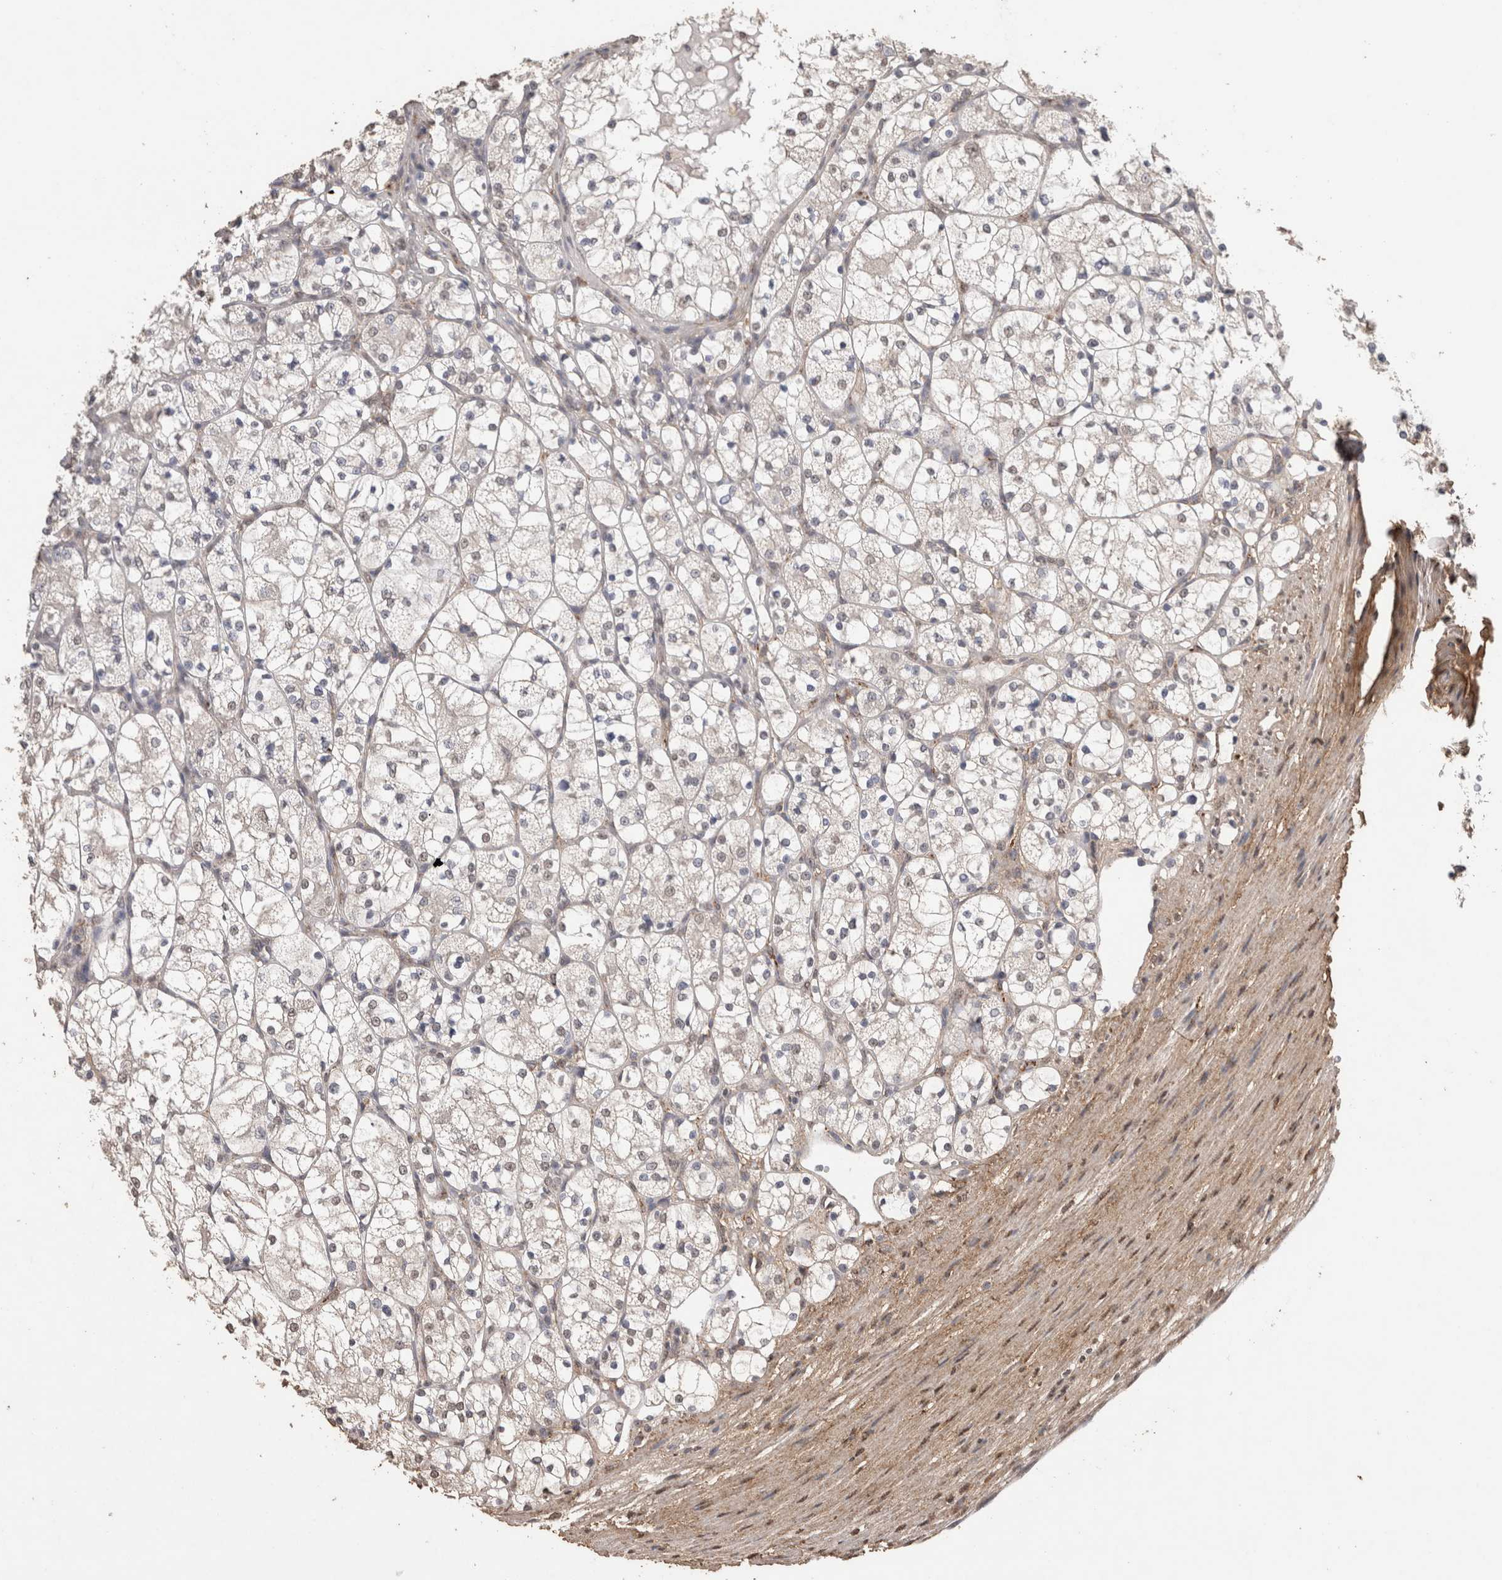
{"staining": {"intensity": "negative", "quantity": "none", "location": "none"}, "tissue": "renal cancer", "cell_type": "Tumor cells", "image_type": "cancer", "snomed": [{"axis": "morphology", "description": "Adenocarcinoma, NOS"}, {"axis": "topography", "description": "Kidney"}], "caption": "Histopathology image shows no protein staining in tumor cells of adenocarcinoma (renal) tissue. The staining was performed using DAB to visualize the protein expression in brown, while the nuclei were stained in blue with hematoxylin (Magnification: 20x).", "gene": "C1QTNF5", "patient": {"sex": "female", "age": 69}}